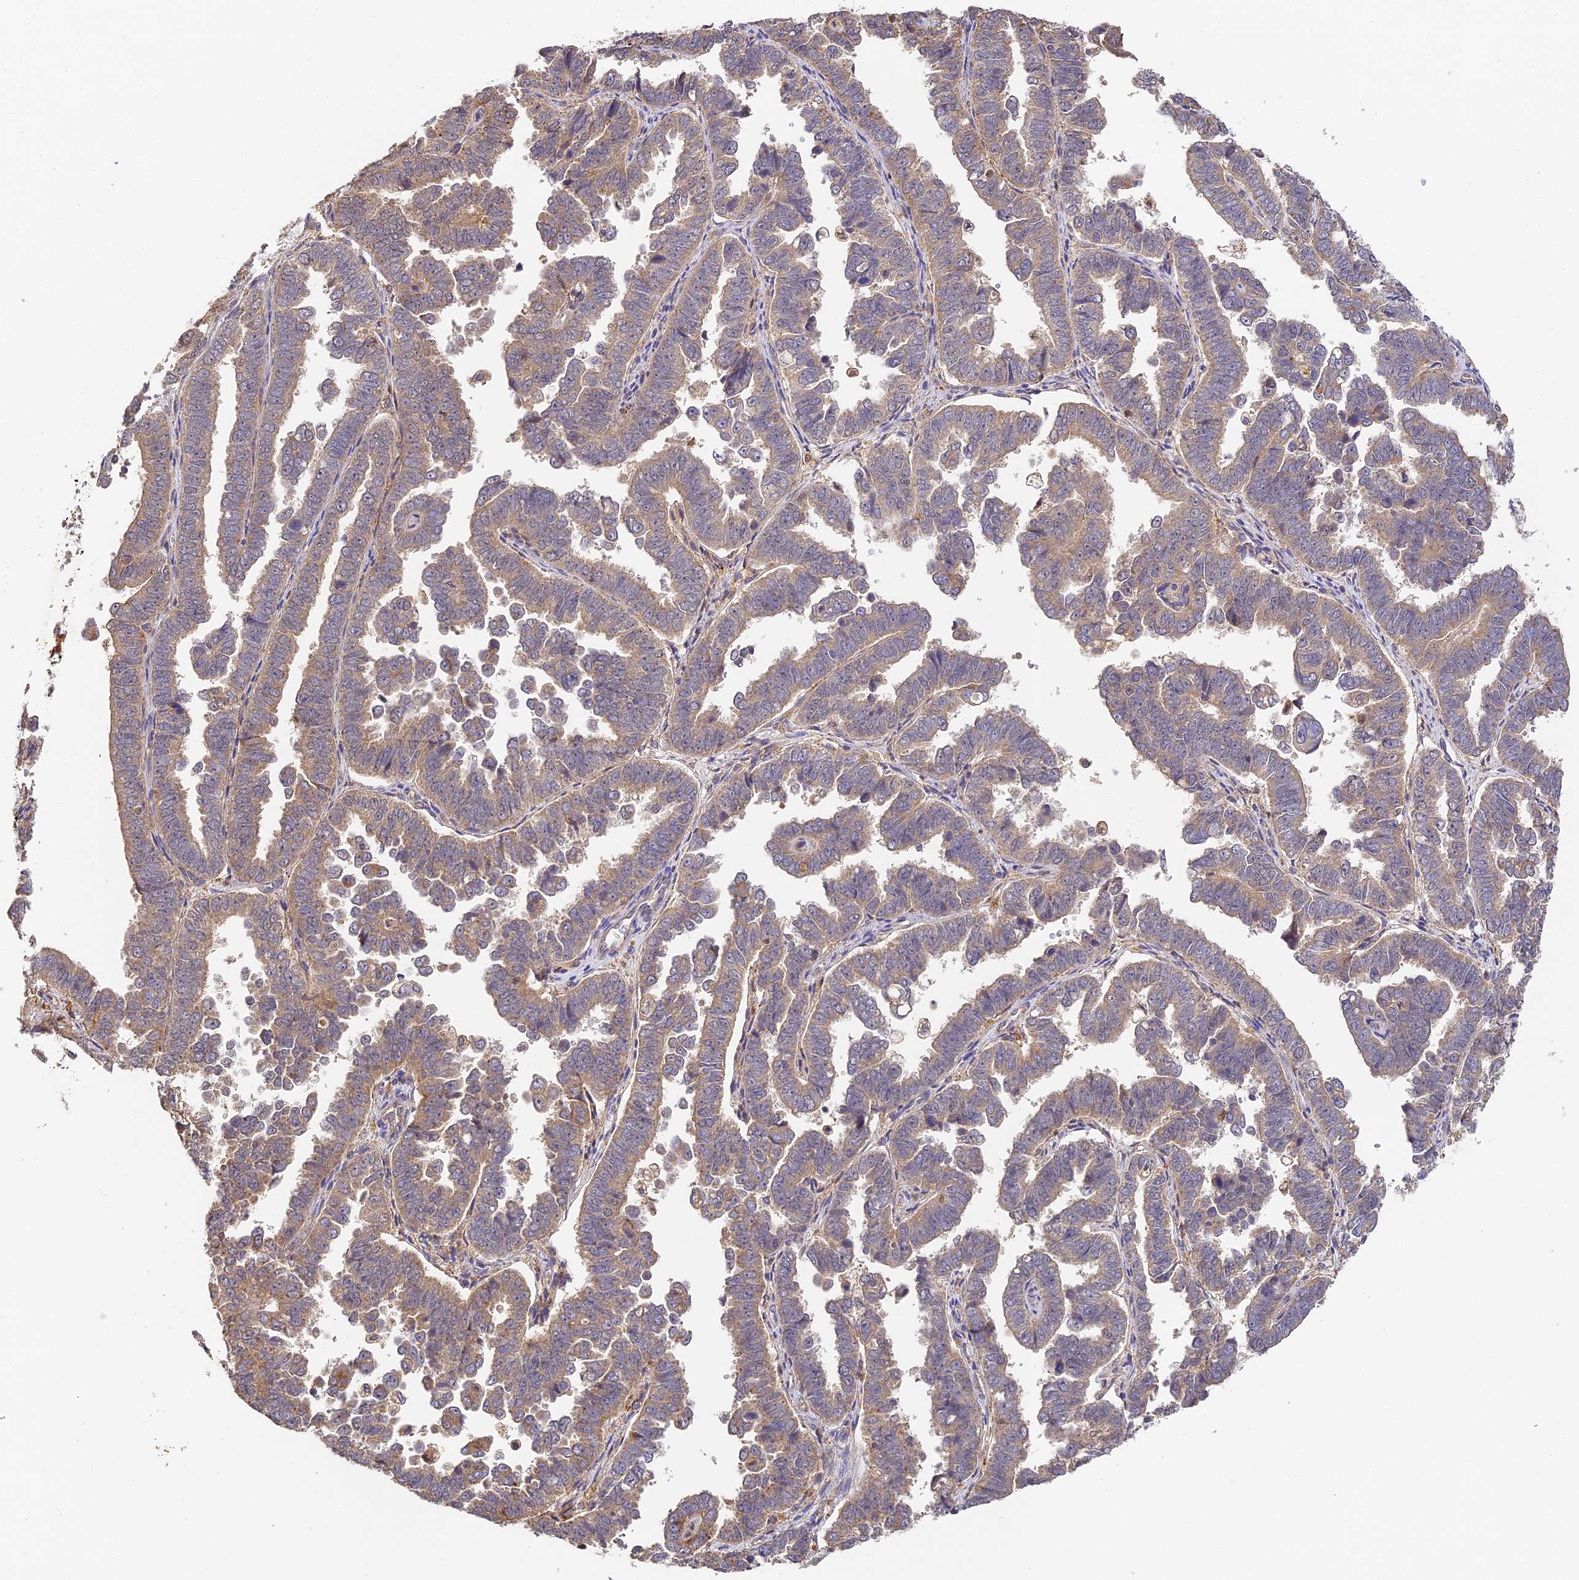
{"staining": {"intensity": "moderate", "quantity": ">75%", "location": "cytoplasmic/membranous"}, "tissue": "endometrial cancer", "cell_type": "Tumor cells", "image_type": "cancer", "snomed": [{"axis": "morphology", "description": "Adenocarcinoma, NOS"}, {"axis": "topography", "description": "Endometrium"}], "caption": "Immunohistochemical staining of human endometrial adenocarcinoma demonstrates medium levels of moderate cytoplasmic/membranous protein expression in approximately >75% of tumor cells. (DAB IHC with brightfield microscopy, high magnification).", "gene": "YAE1", "patient": {"sex": "female", "age": 75}}